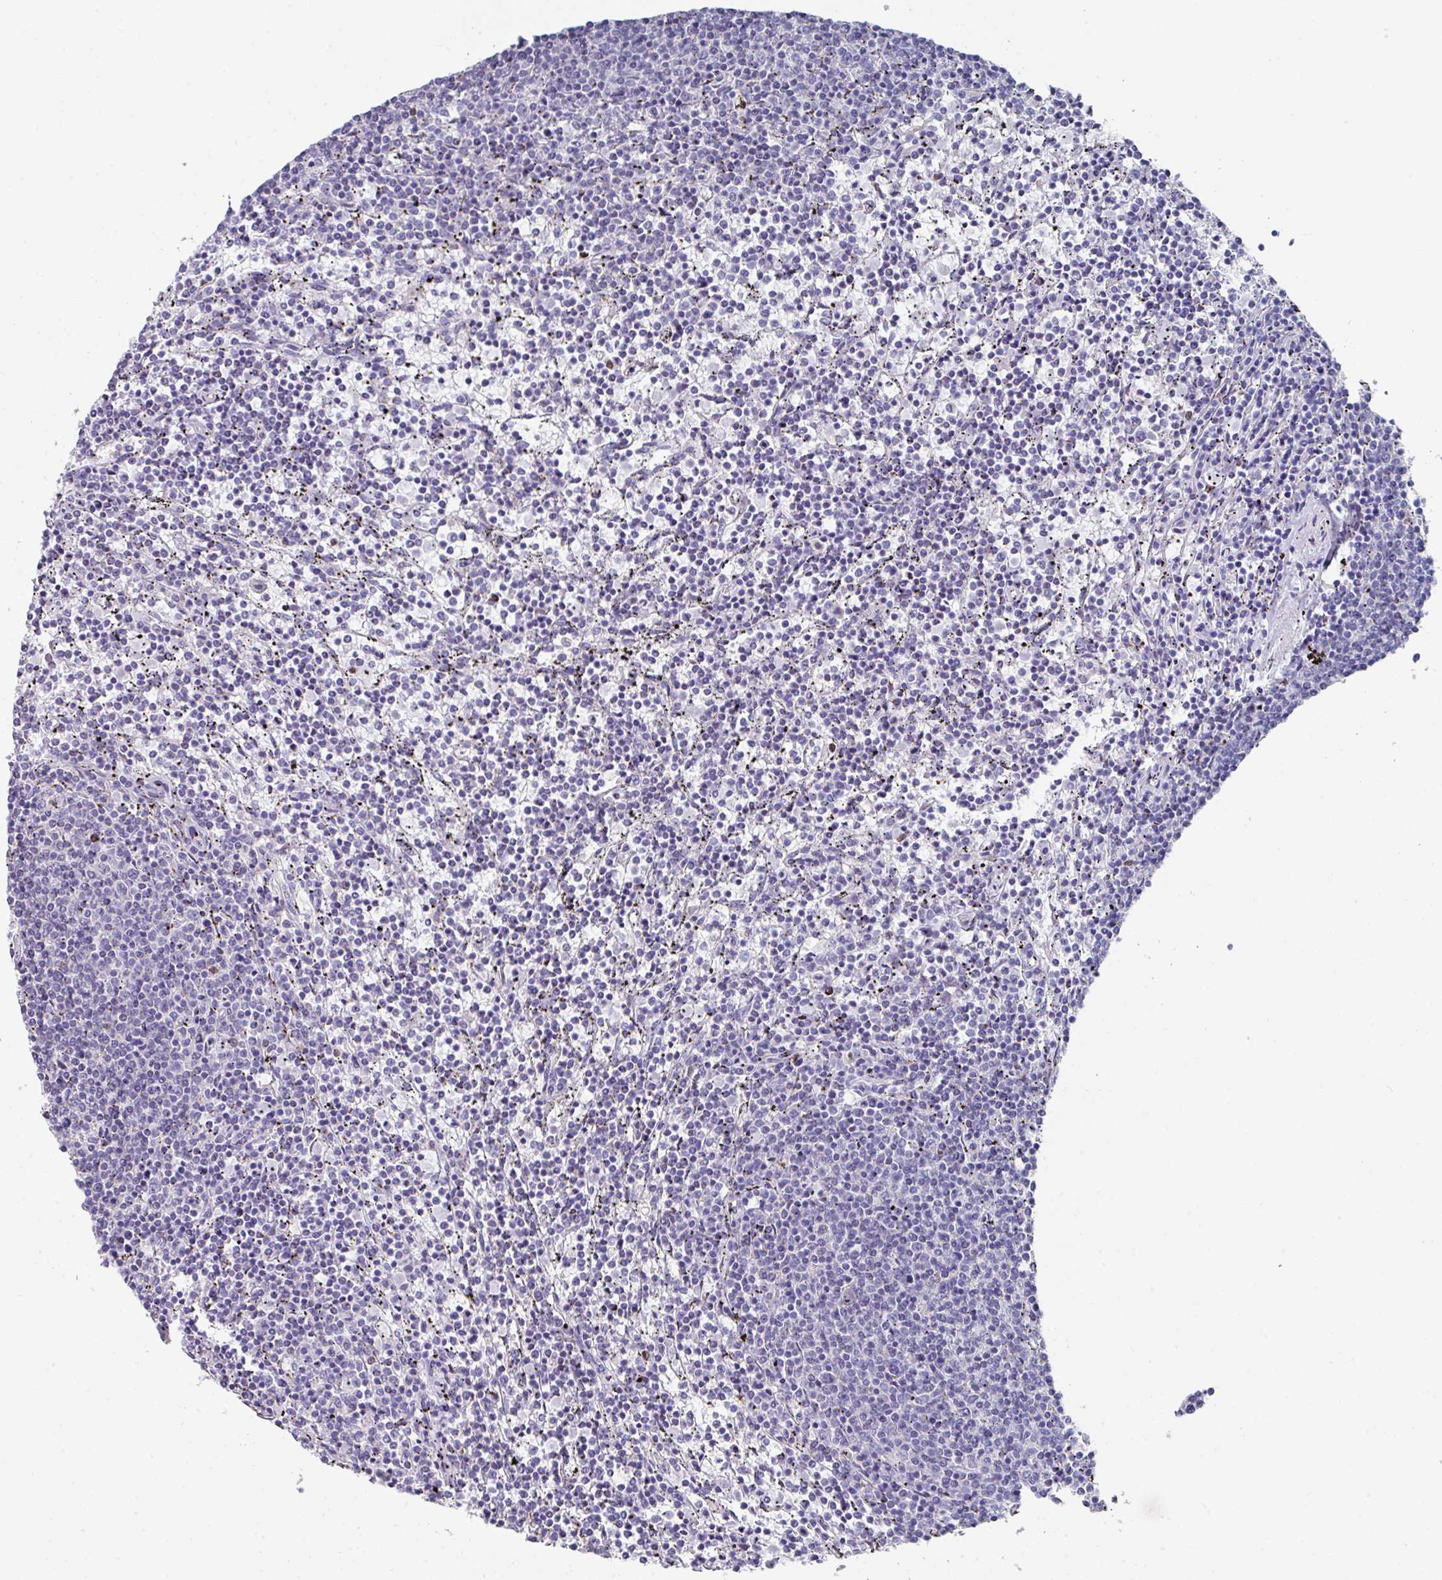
{"staining": {"intensity": "negative", "quantity": "none", "location": "none"}, "tissue": "lymphoma", "cell_type": "Tumor cells", "image_type": "cancer", "snomed": [{"axis": "morphology", "description": "Malignant lymphoma, non-Hodgkin's type, Low grade"}, {"axis": "topography", "description": "Spleen"}], "caption": "Human lymphoma stained for a protein using IHC displays no expression in tumor cells.", "gene": "VKORC1L1", "patient": {"sex": "female", "age": 50}}